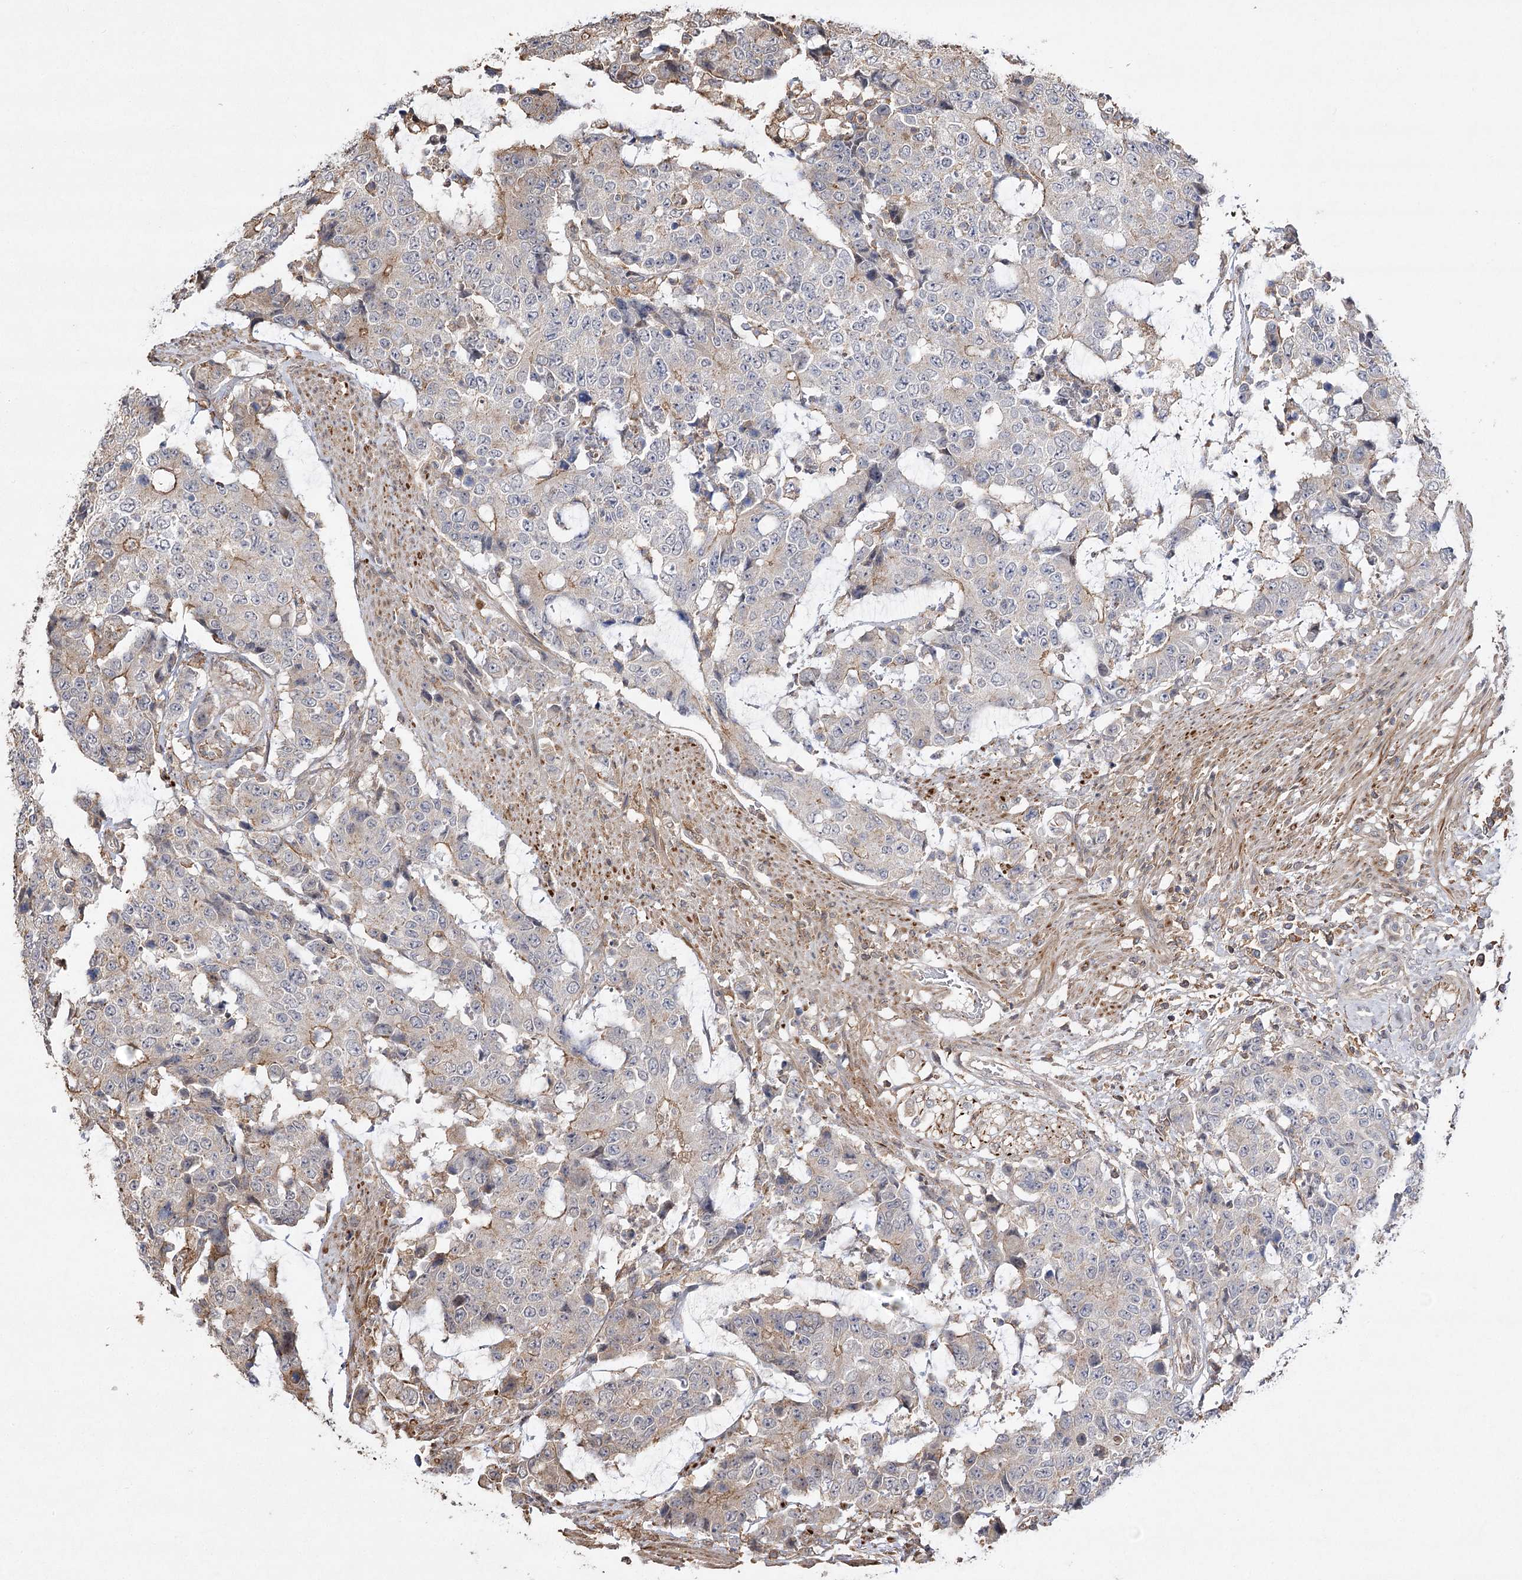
{"staining": {"intensity": "moderate", "quantity": "<25%", "location": "cytoplasmic/membranous"}, "tissue": "colorectal cancer", "cell_type": "Tumor cells", "image_type": "cancer", "snomed": [{"axis": "morphology", "description": "Adenocarcinoma, NOS"}, {"axis": "topography", "description": "Colon"}], "caption": "Brown immunohistochemical staining in colorectal cancer reveals moderate cytoplasmic/membranous expression in about <25% of tumor cells. (brown staining indicates protein expression, while blue staining denotes nuclei).", "gene": "OBSL1", "patient": {"sex": "female", "age": 86}}